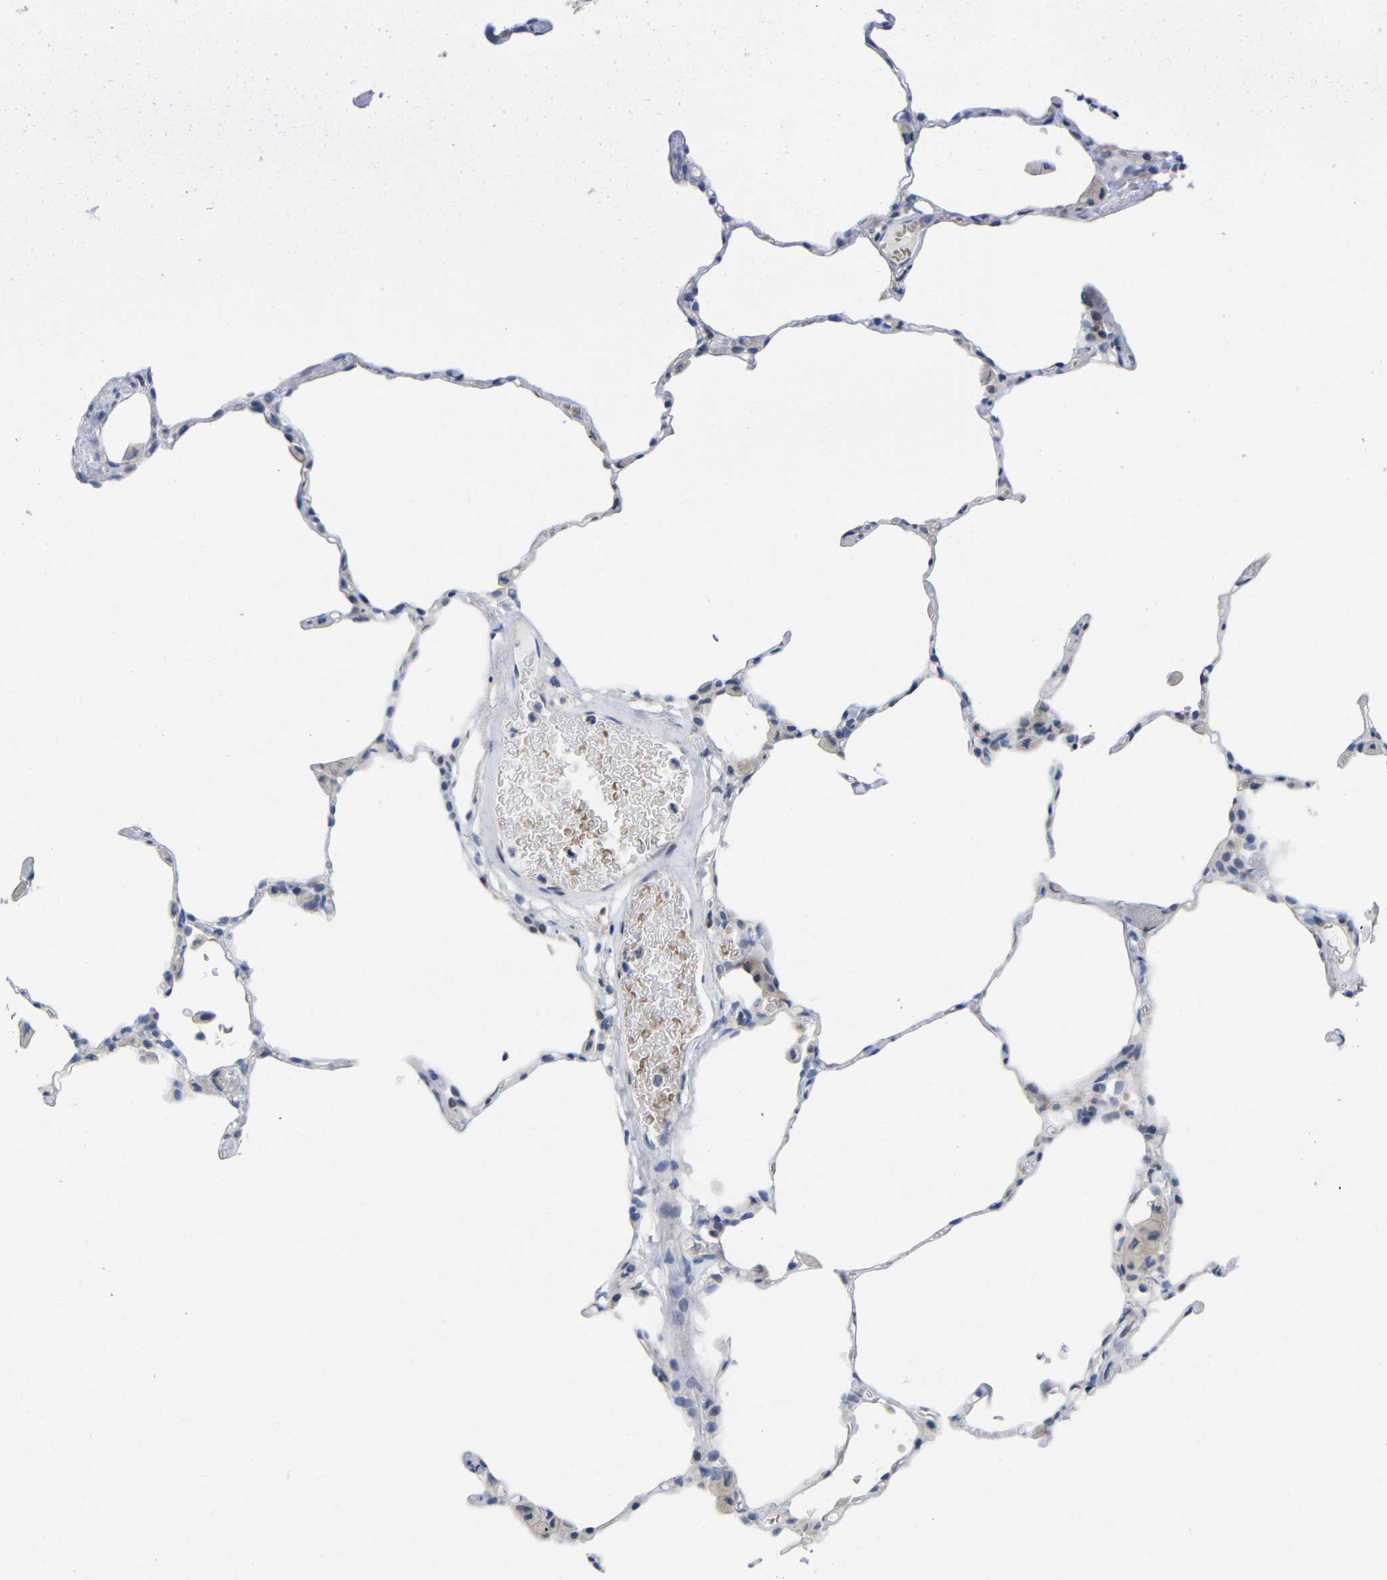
{"staining": {"intensity": "negative", "quantity": "none", "location": "none"}, "tissue": "lung", "cell_type": "Alveolar cells", "image_type": "normal", "snomed": [{"axis": "morphology", "description": "Normal tissue, NOS"}, {"axis": "topography", "description": "Lung"}], "caption": "DAB immunohistochemical staining of normal lung reveals no significant staining in alveolar cells. (DAB IHC with hematoxylin counter stain).", "gene": "CMTM1", "patient": {"sex": "female", "age": 49}}